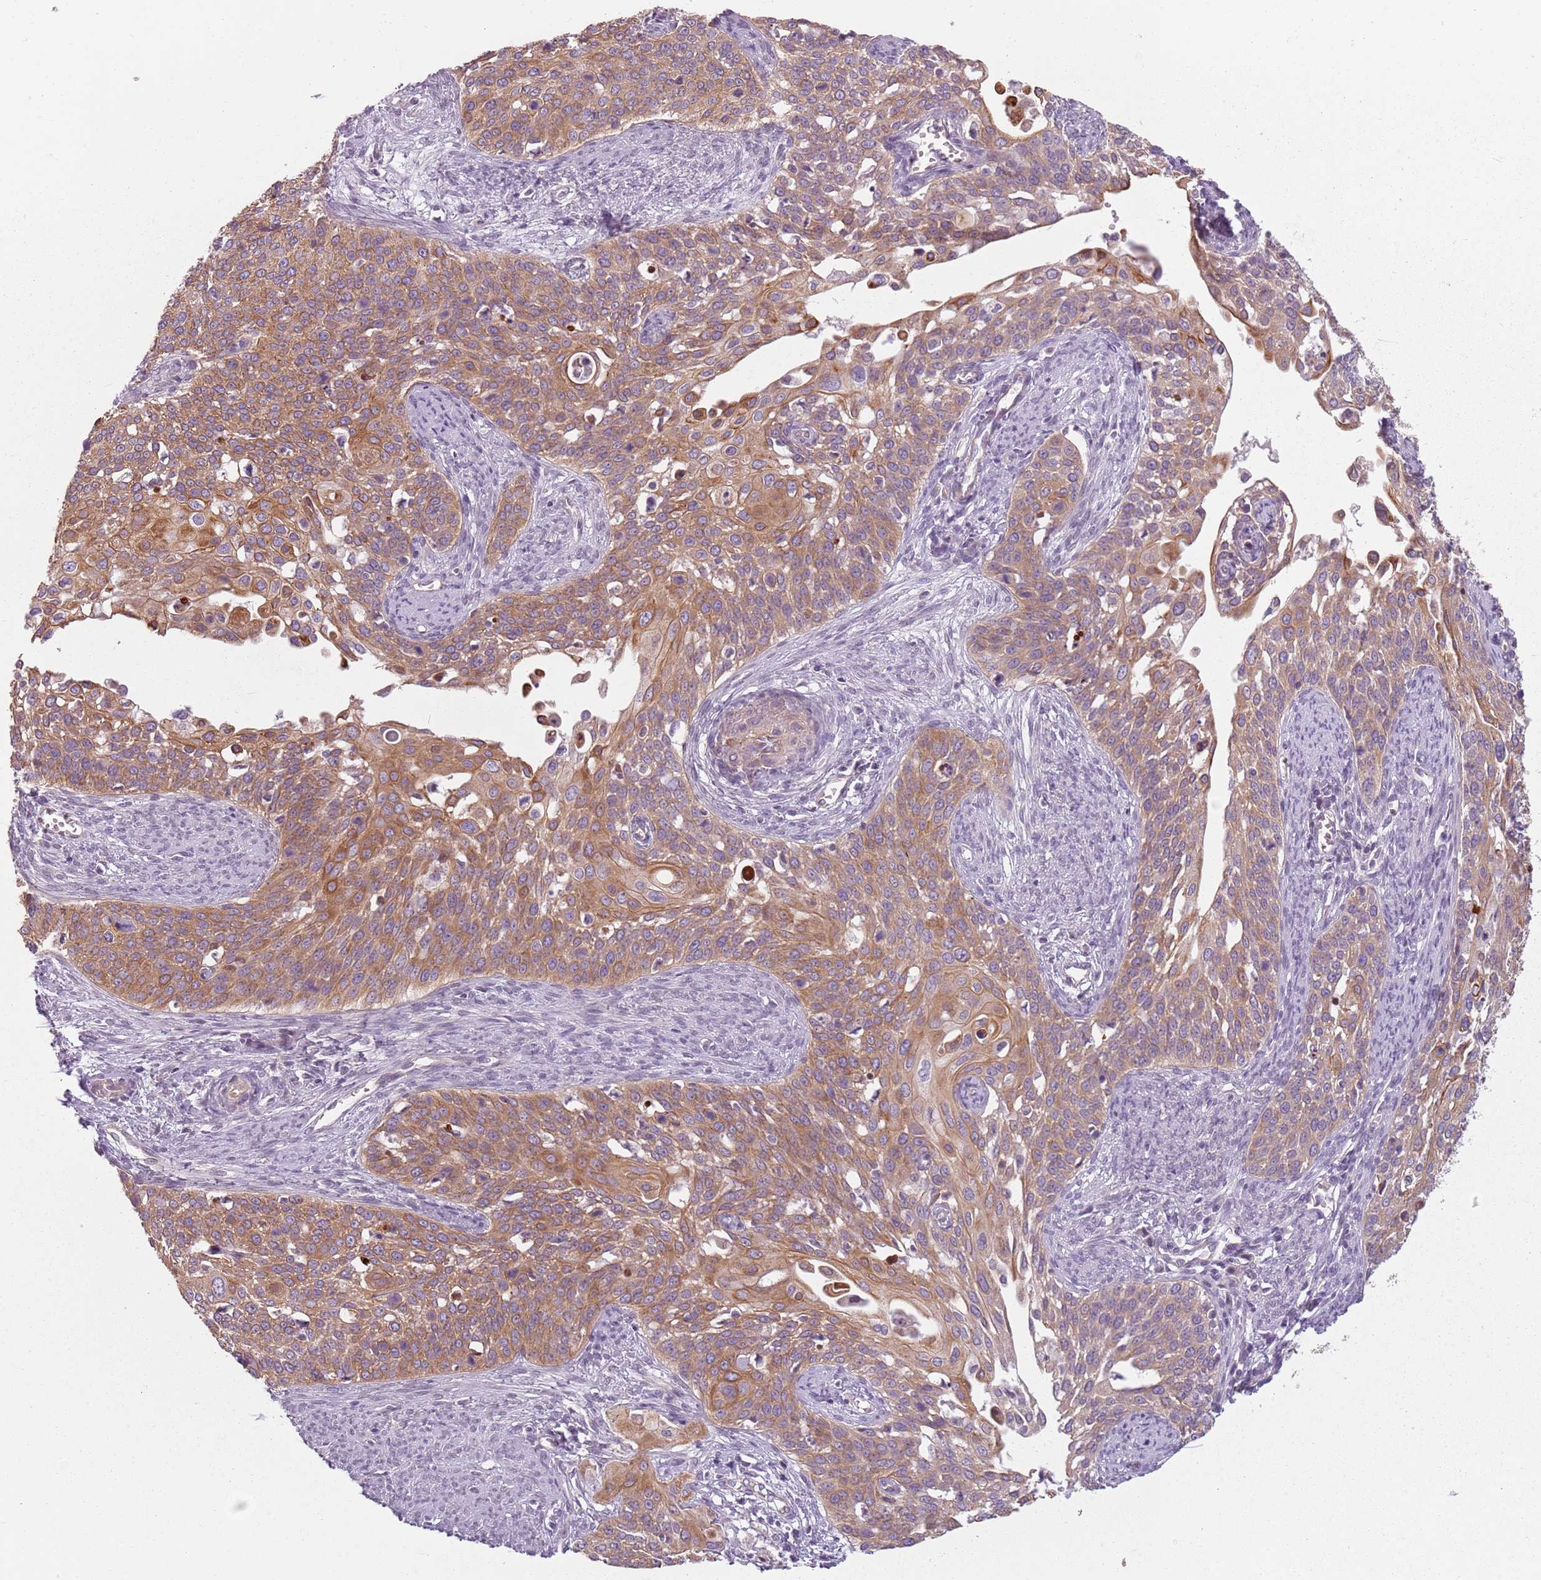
{"staining": {"intensity": "moderate", "quantity": ">75%", "location": "cytoplasmic/membranous"}, "tissue": "cervical cancer", "cell_type": "Tumor cells", "image_type": "cancer", "snomed": [{"axis": "morphology", "description": "Squamous cell carcinoma, NOS"}, {"axis": "topography", "description": "Cervix"}], "caption": "High-power microscopy captured an immunohistochemistry (IHC) image of cervical squamous cell carcinoma, revealing moderate cytoplasmic/membranous positivity in approximately >75% of tumor cells.", "gene": "TLCD2", "patient": {"sex": "female", "age": 44}}